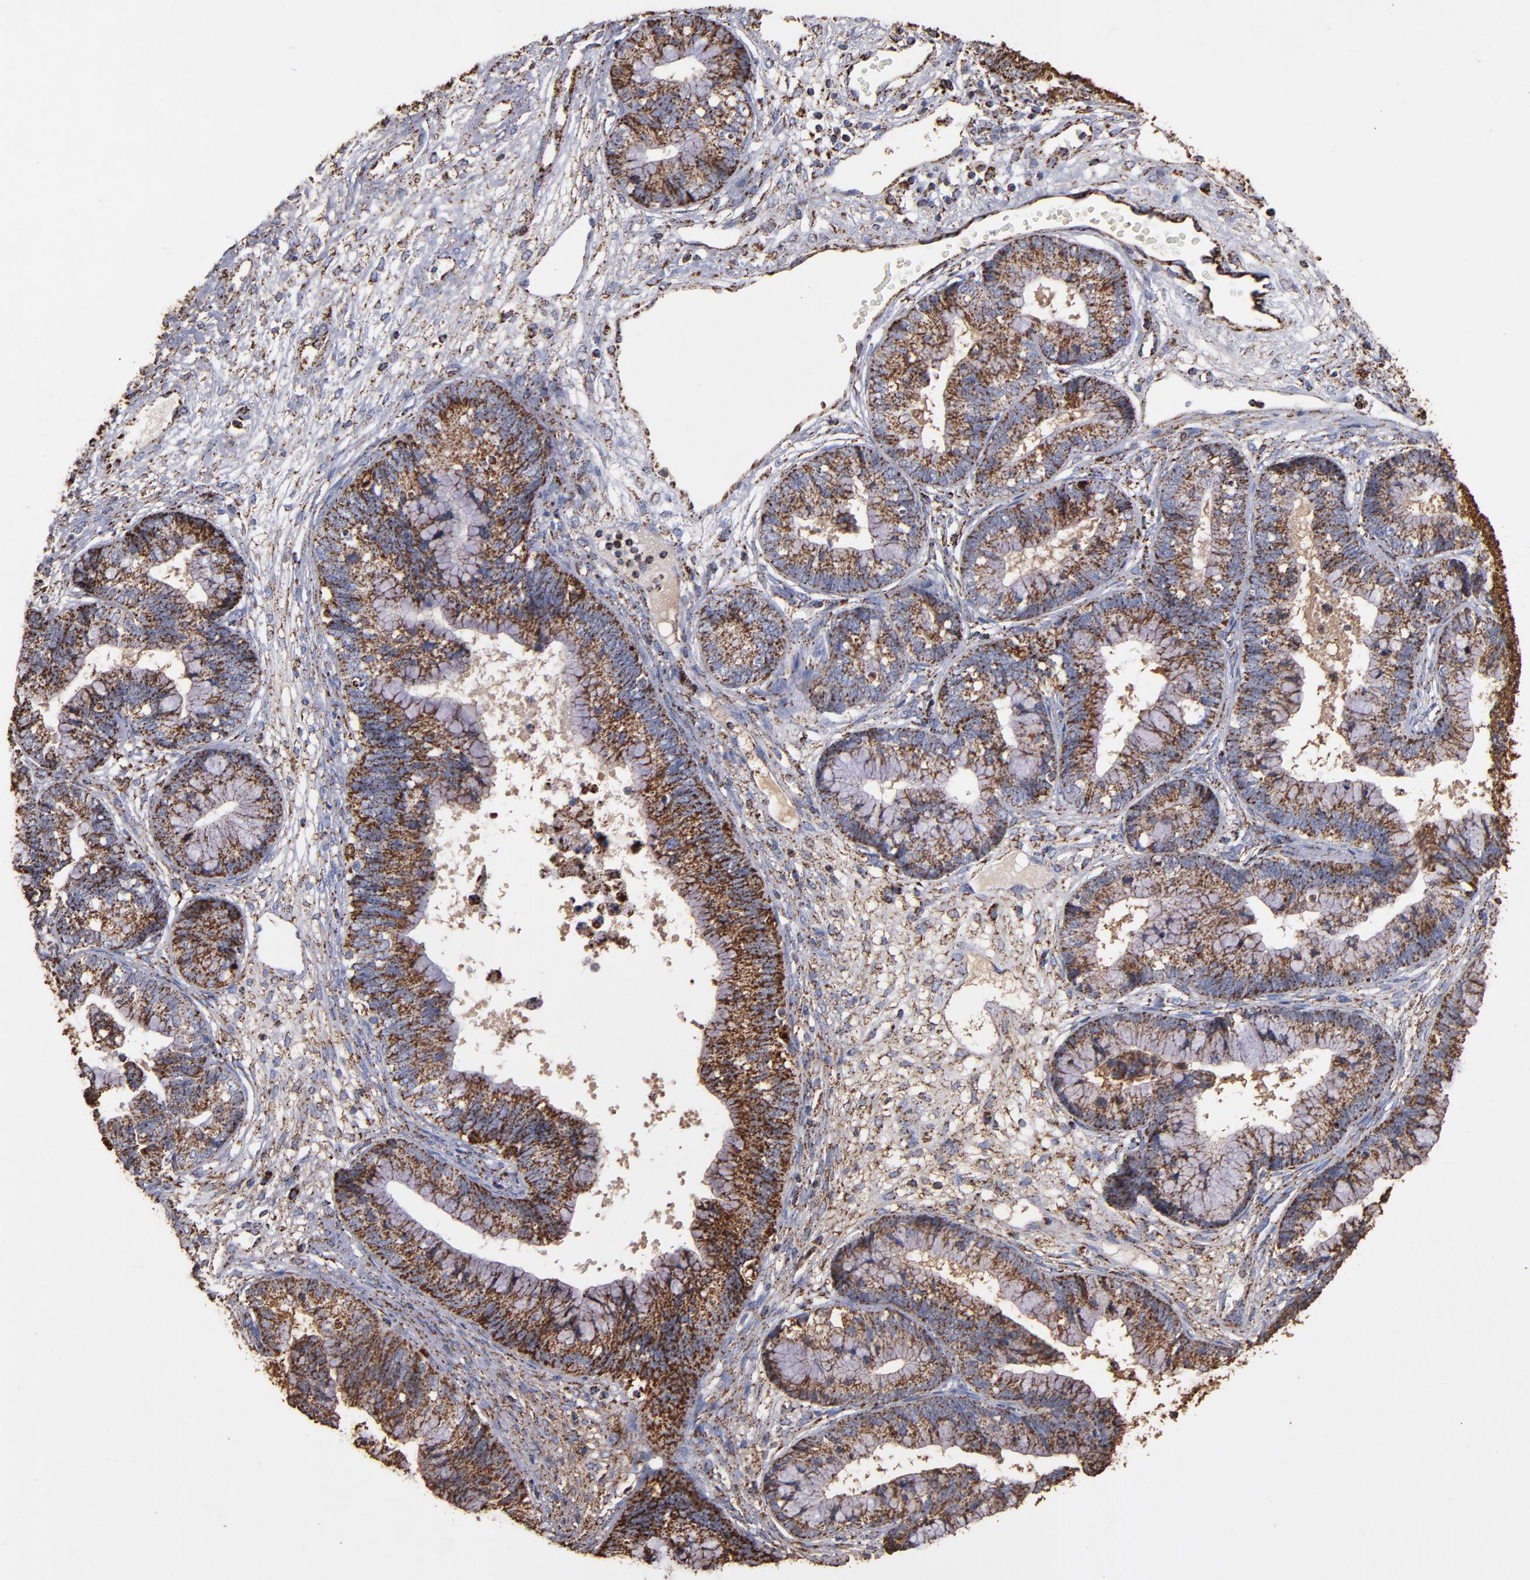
{"staining": {"intensity": "moderate", "quantity": ">75%", "location": "cytoplasmic/membranous"}, "tissue": "cervical cancer", "cell_type": "Tumor cells", "image_type": "cancer", "snomed": [{"axis": "morphology", "description": "Adenocarcinoma, NOS"}, {"axis": "topography", "description": "Cervix"}], "caption": "Human adenocarcinoma (cervical) stained with a brown dye reveals moderate cytoplasmic/membranous positive expression in approximately >75% of tumor cells.", "gene": "SOD2", "patient": {"sex": "female", "age": 44}}